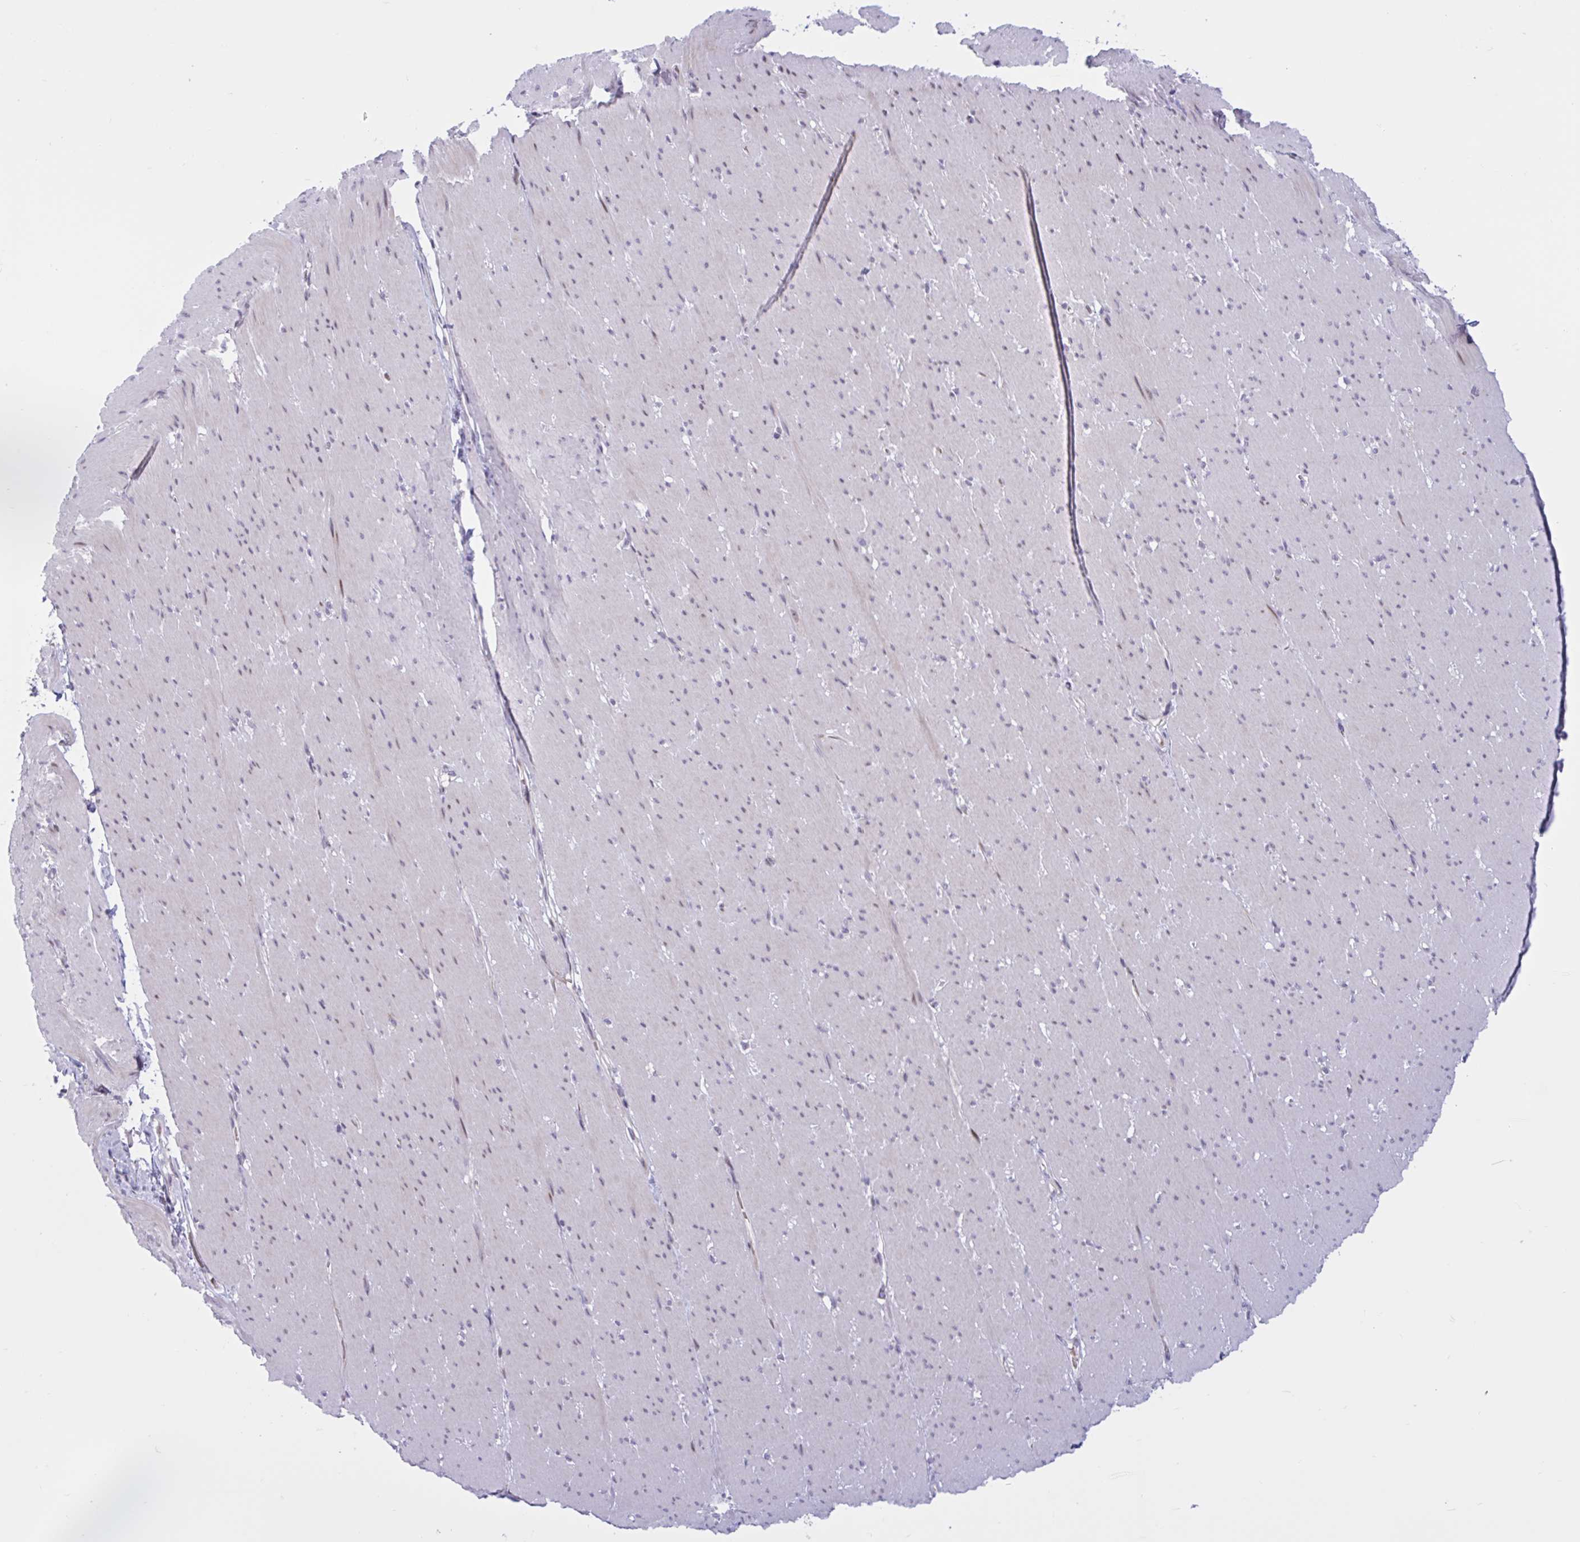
{"staining": {"intensity": "moderate", "quantity": "<25%", "location": "nuclear"}, "tissue": "smooth muscle", "cell_type": "Smooth muscle cells", "image_type": "normal", "snomed": [{"axis": "morphology", "description": "Normal tissue, NOS"}, {"axis": "topography", "description": "Smooth muscle"}, {"axis": "topography", "description": "Rectum"}], "caption": "This is a histology image of immunohistochemistry staining of normal smooth muscle, which shows moderate staining in the nuclear of smooth muscle cells.", "gene": "RBL1", "patient": {"sex": "male", "age": 53}}